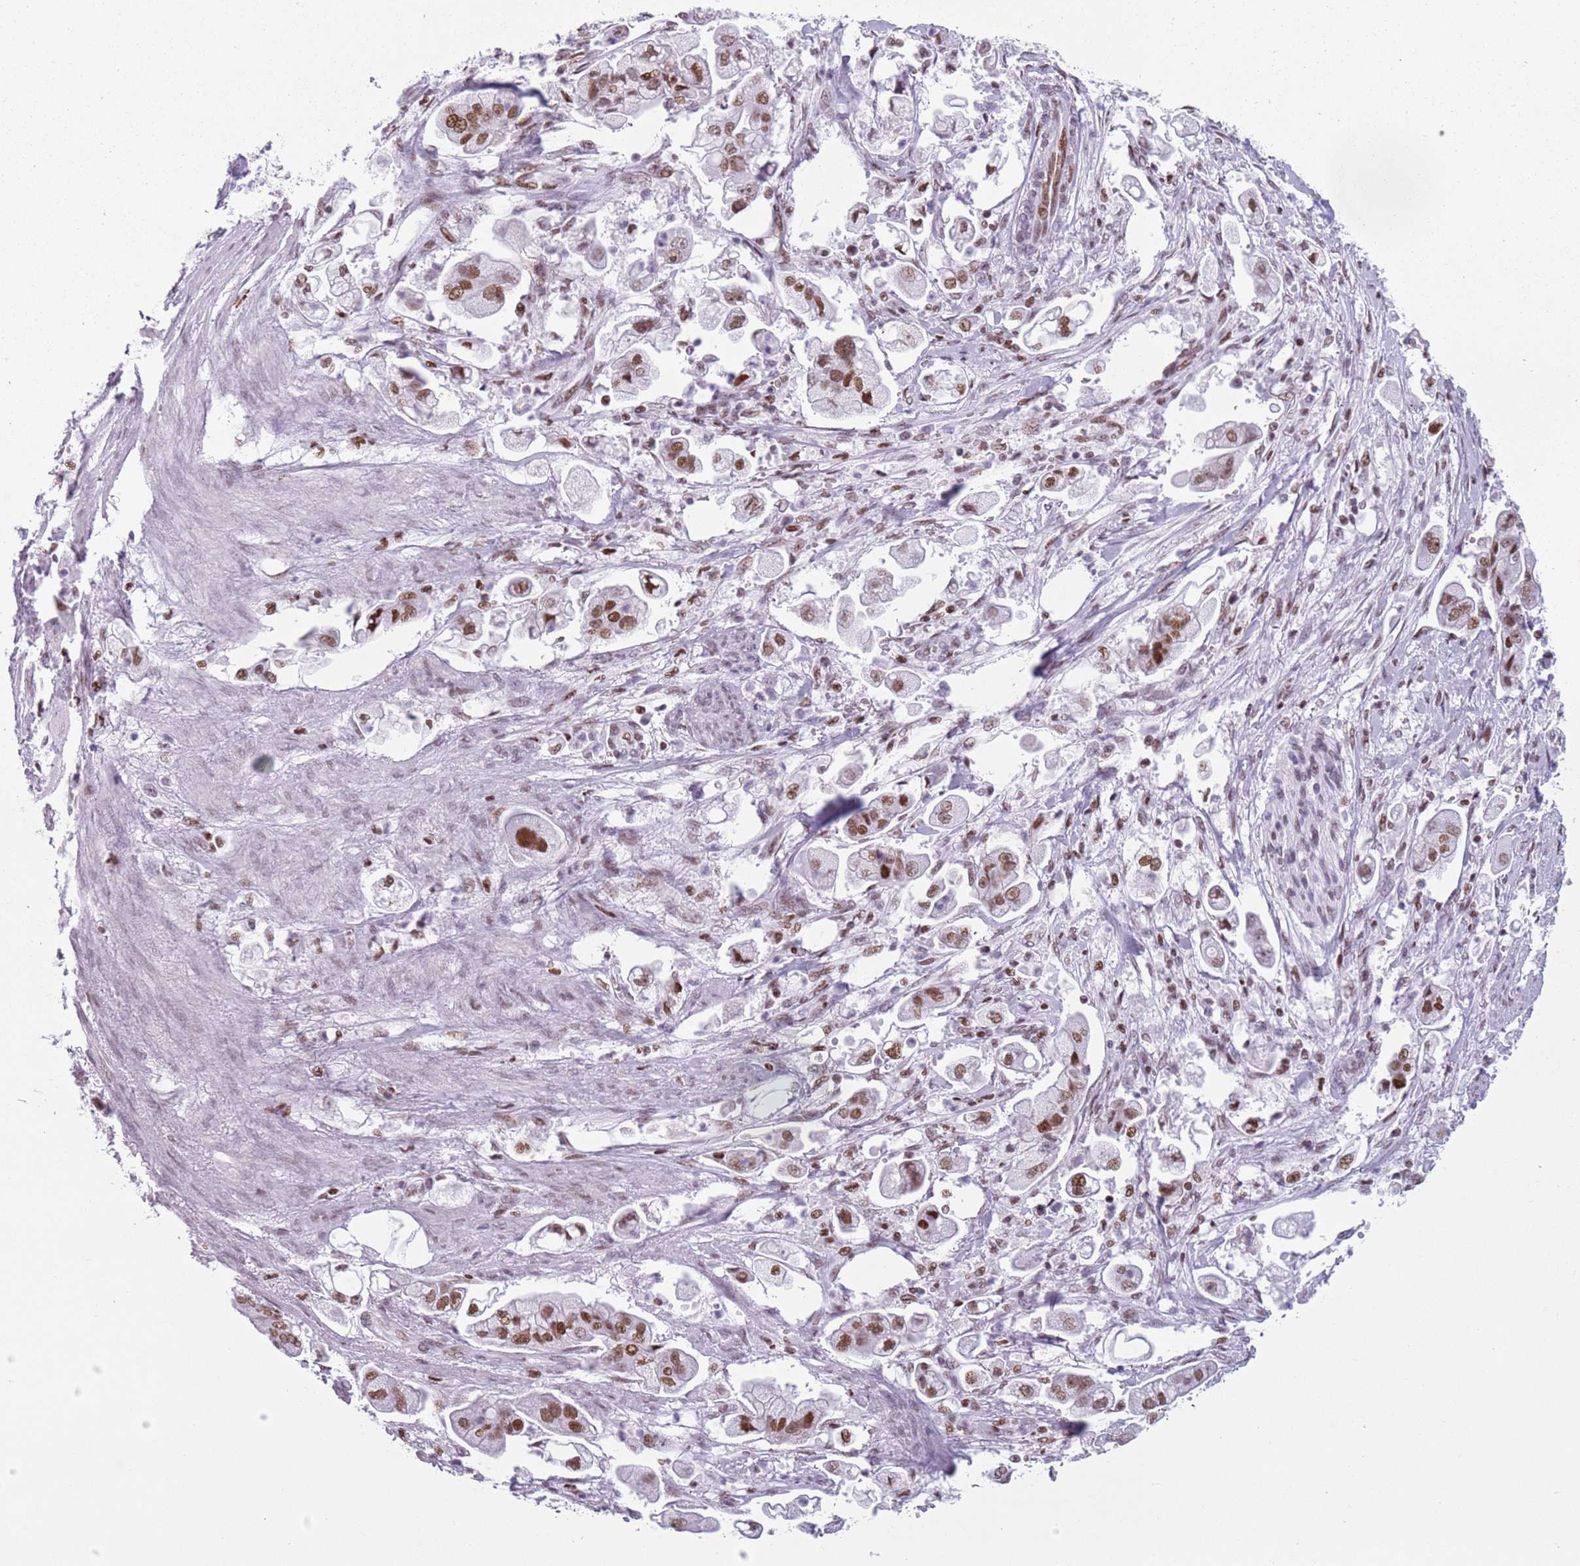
{"staining": {"intensity": "moderate", "quantity": ">75%", "location": "nuclear"}, "tissue": "stomach cancer", "cell_type": "Tumor cells", "image_type": "cancer", "snomed": [{"axis": "morphology", "description": "Adenocarcinoma, NOS"}, {"axis": "topography", "description": "Stomach"}], "caption": "IHC of human adenocarcinoma (stomach) reveals medium levels of moderate nuclear expression in approximately >75% of tumor cells.", "gene": "FAM104B", "patient": {"sex": "male", "age": 62}}